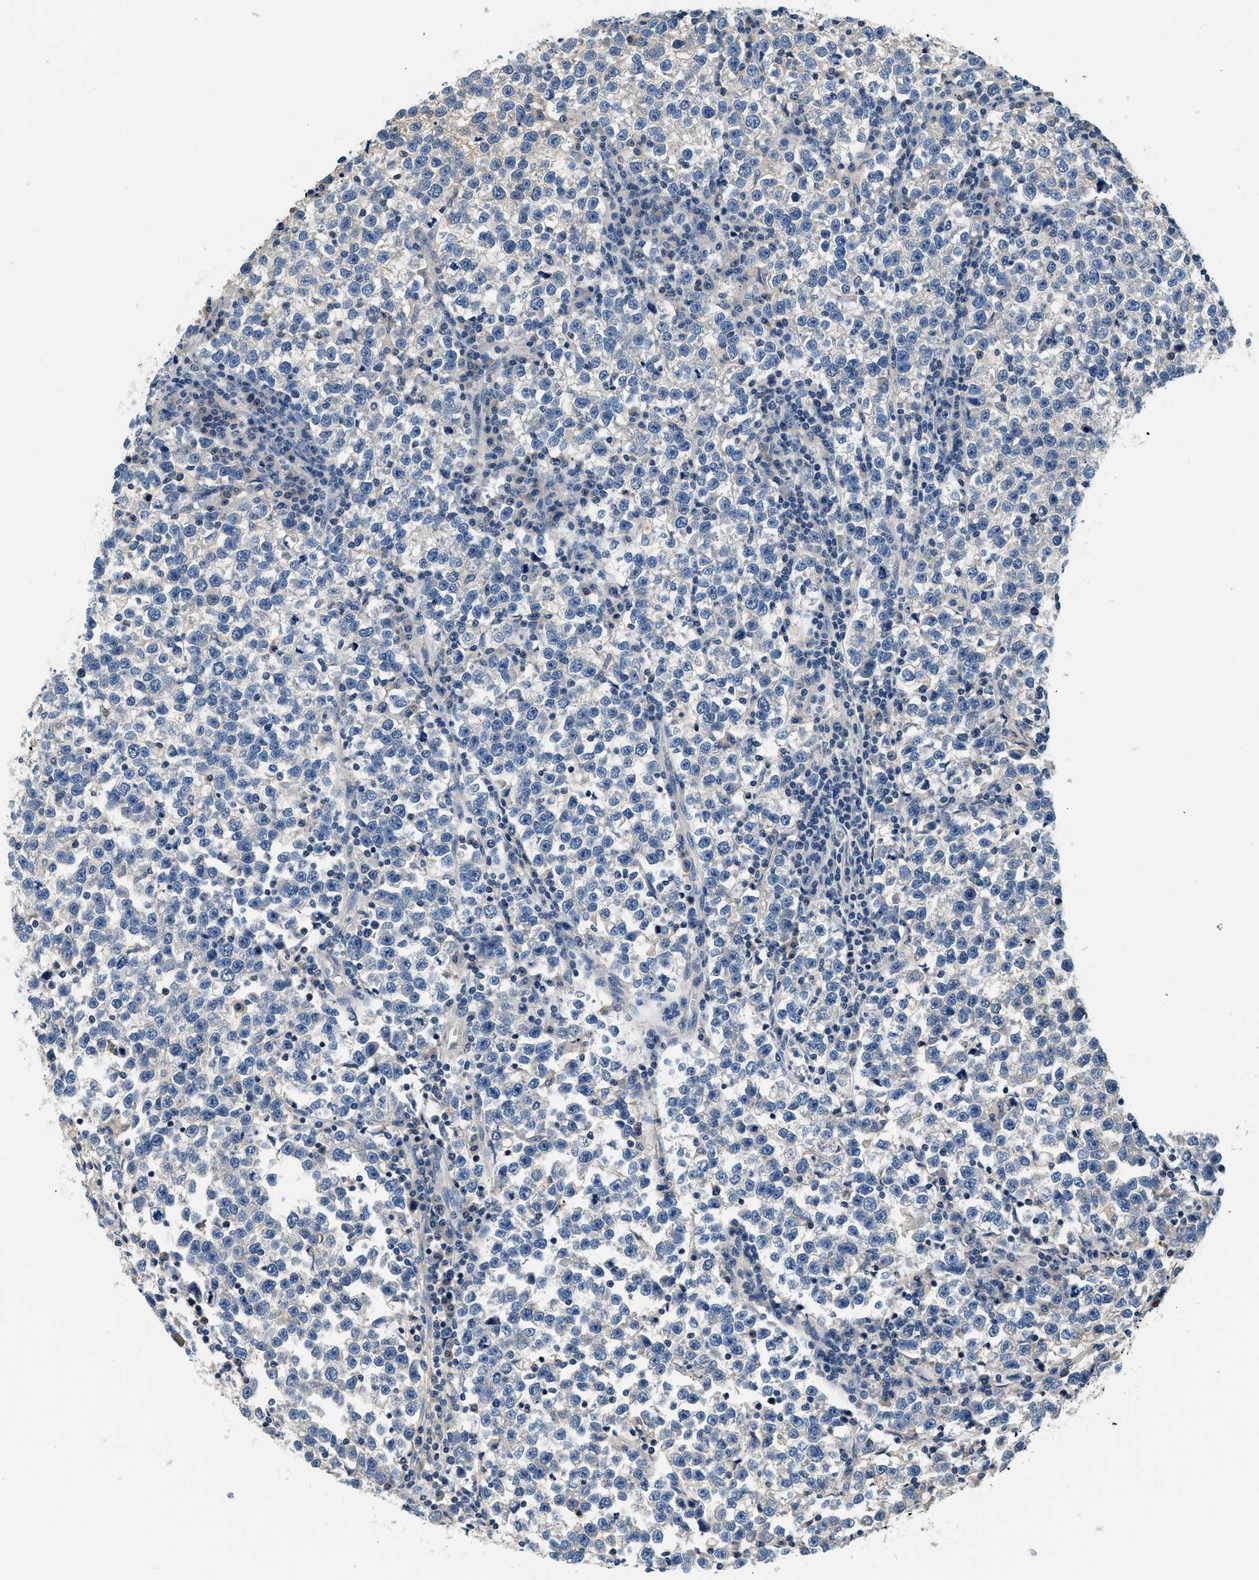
{"staining": {"intensity": "negative", "quantity": "none", "location": "none"}, "tissue": "testis cancer", "cell_type": "Tumor cells", "image_type": "cancer", "snomed": [{"axis": "morphology", "description": "Normal tissue, NOS"}, {"axis": "morphology", "description": "Seminoma, NOS"}, {"axis": "topography", "description": "Testis"}], "caption": "An IHC image of testis cancer (seminoma) is shown. There is no staining in tumor cells of testis cancer (seminoma).", "gene": "SLC35E1", "patient": {"sex": "male", "age": 43}}